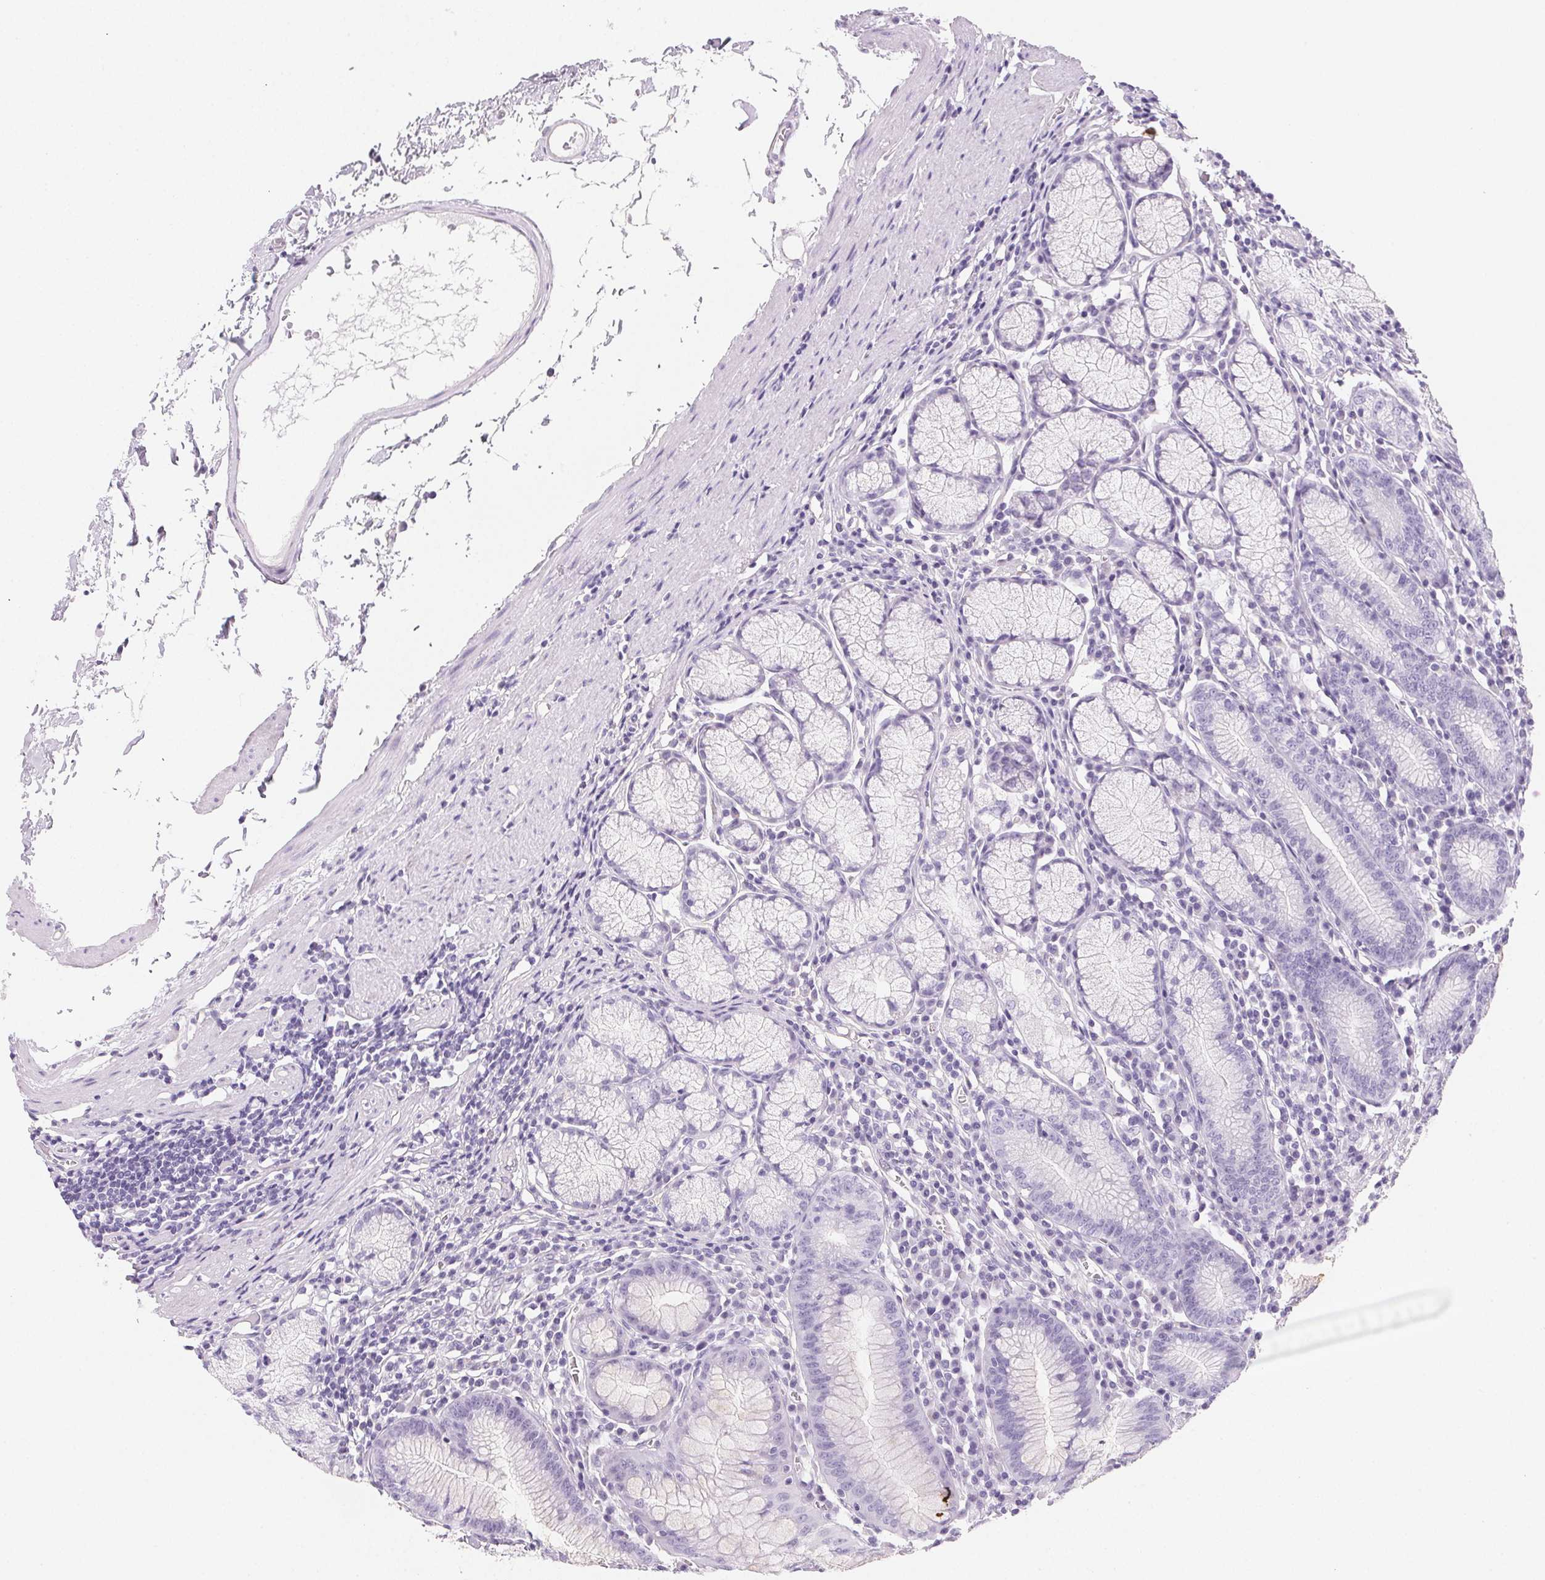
{"staining": {"intensity": "negative", "quantity": "none", "location": "none"}, "tissue": "stomach", "cell_type": "Glandular cells", "image_type": "normal", "snomed": [{"axis": "morphology", "description": "Normal tissue, NOS"}, {"axis": "topography", "description": "Stomach"}], "caption": "This is an immunohistochemistry (IHC) image of unremarkable human stomach. There is no staining in glandular cells.", "gene": "PRSS1", "patient": {"sex": "male", "age": 55}}